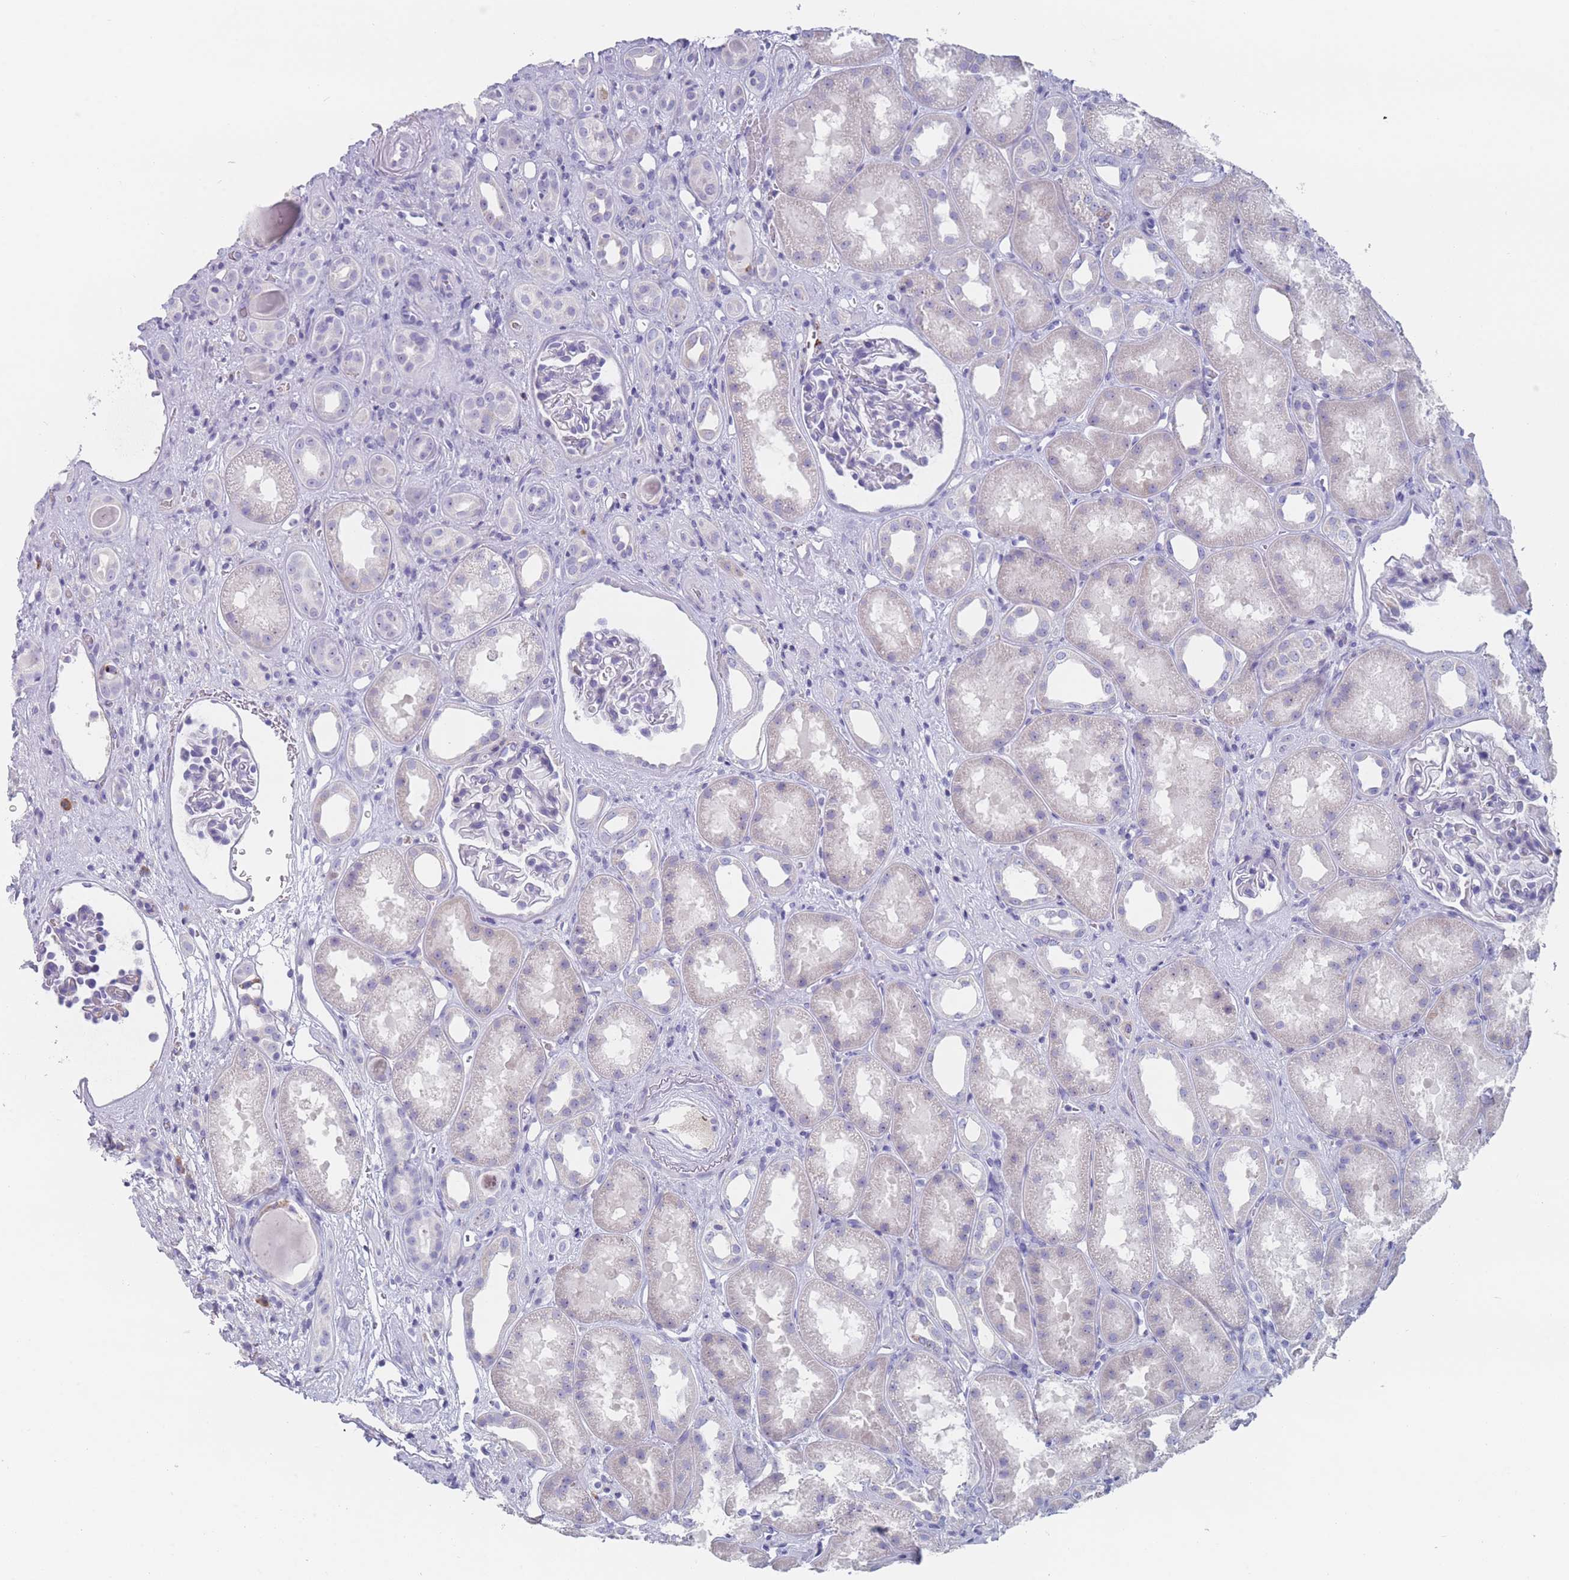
{"staining": {"intensity": "negative", "quantity": "none", "location": "none"}, "tissue": "kidney", "cell_type": "Cells in glomeruli", "image_type": "normal", "snomed": [{"axis": "morphology", "description": "Normal tissue, NOS"}, {"axis": "topography", "description": "Kidney"}], "caption": "This is a histopathology image of immunohistochemistry (IHC) staining of unremarkable kidney, which shows no staining in cells in glomeruli. Nuclei are stained in blue.", "gene": "ST8SIA5", "patient": {"sex": "male", "age": 61}}